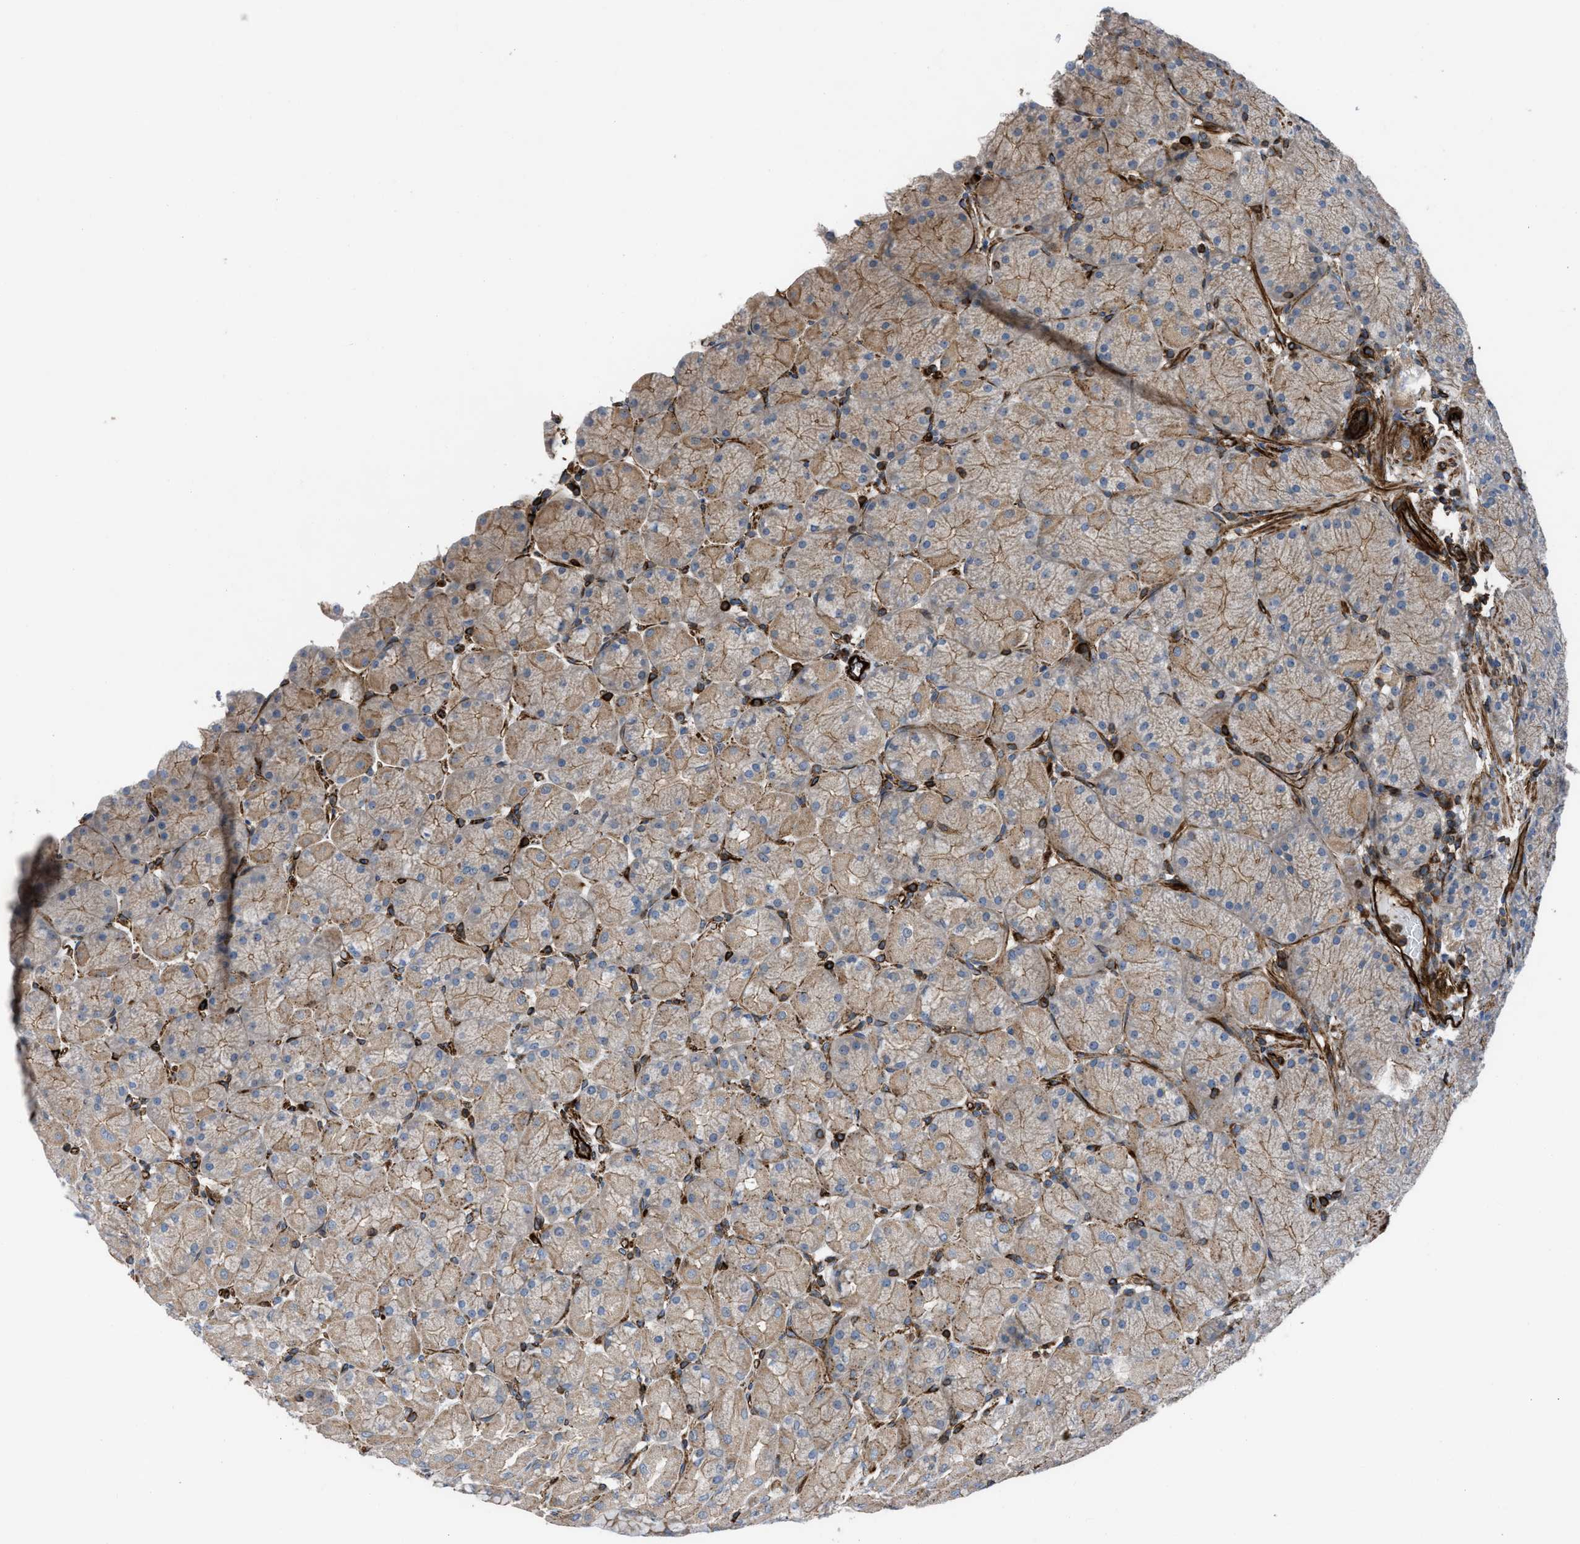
{"staining": {"intensity": "weak", "quantity": ">75%", "location": "cytoplasmic/membranous"}, "tissue": "stomach", "cell_type": "Glandular cells", "image_type": "normal", "snomed": [{"axis": "morphology", "description": "Normal tissue, NOS"}, {"axis": "topography", "description": "Stomach, upper"}], "caption": "Unremarkable stomach demonstrates weak cytoplasmic/membranous expression in about >75% of glandular cells.", "gene": "PTPRE", "patient": {"sex": "female", "age": 56}}